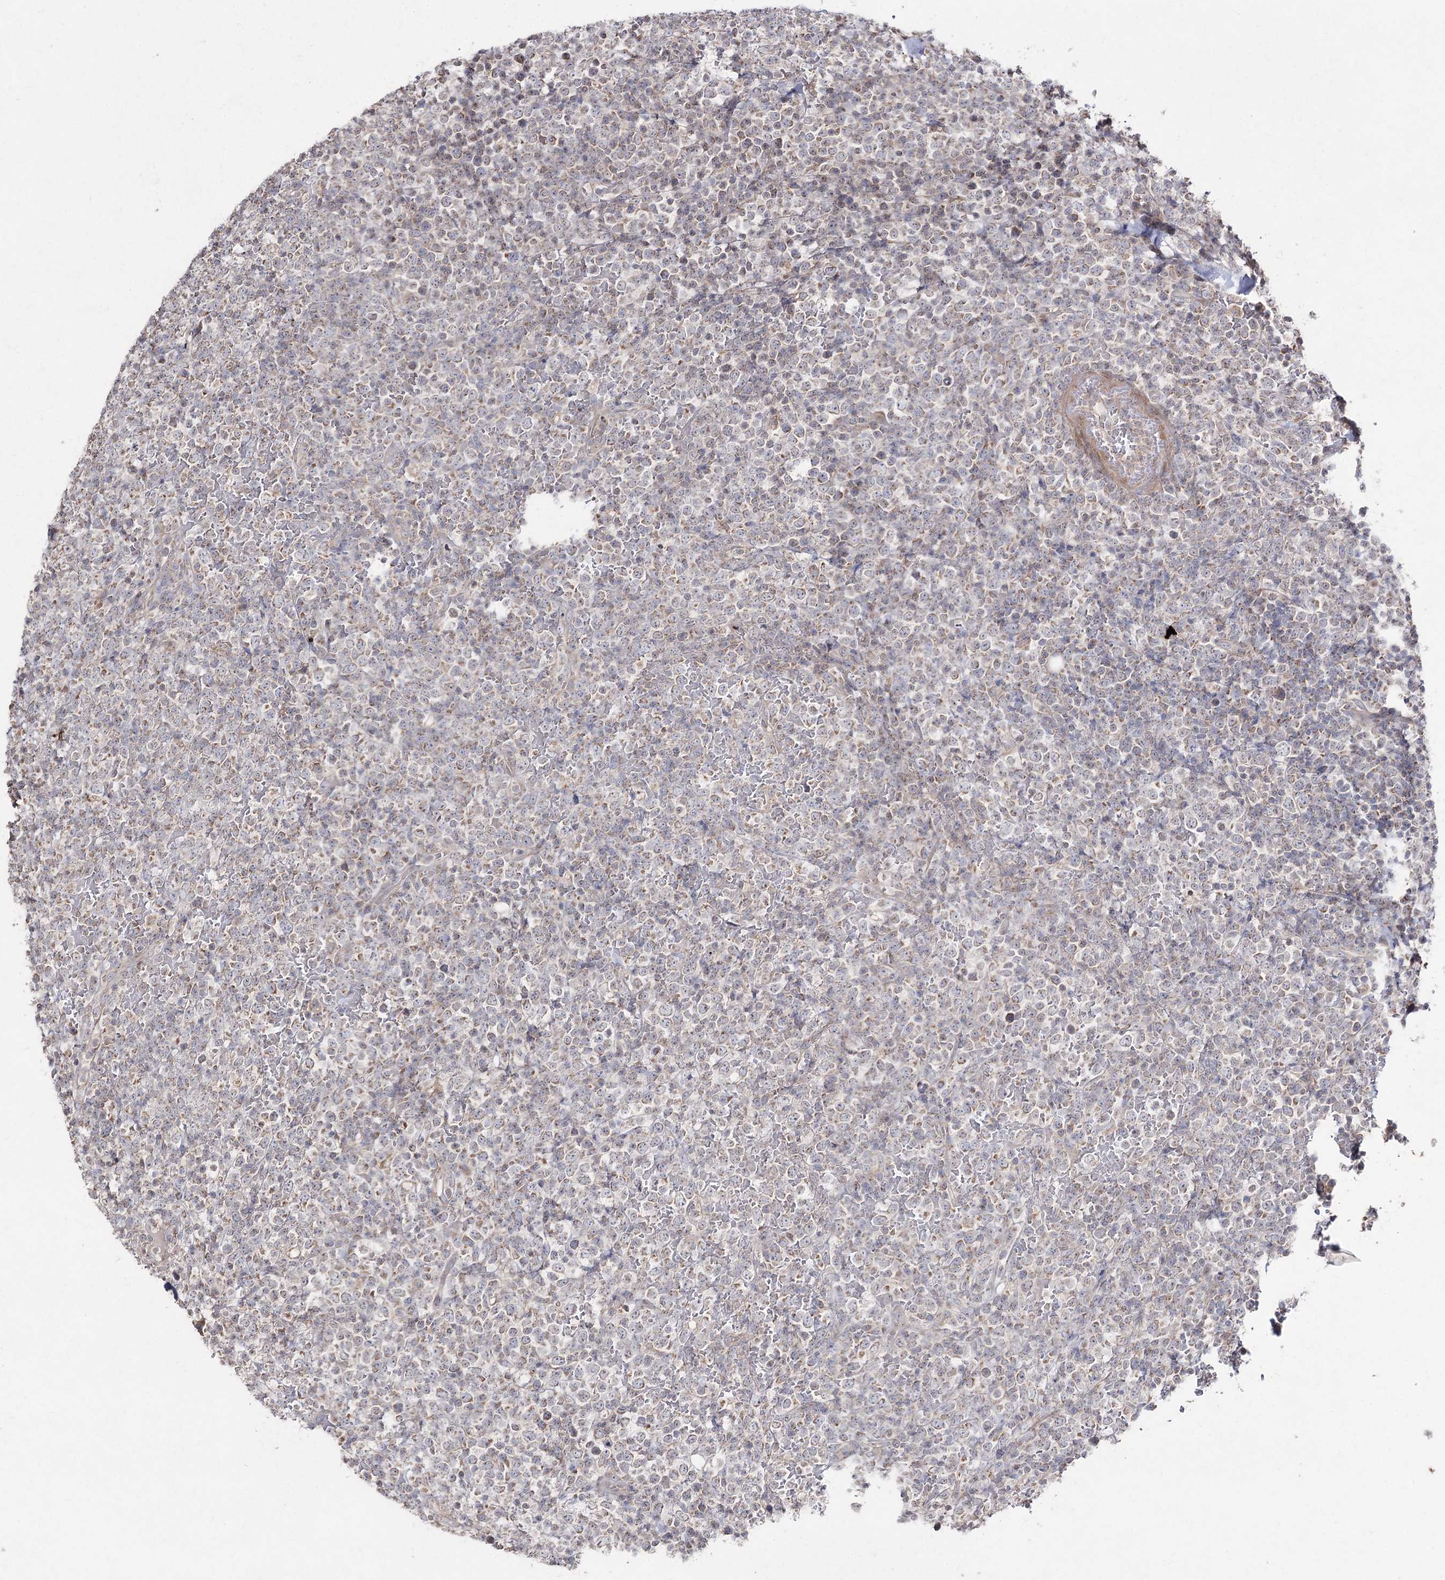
{"staining": {"intensity": "moderate", "quantity": "25%-75%", "location": "cytoplasmic/membranous"}, "tissue": "lymphoma", "cell_type": "Tumor cells", "image_type": "cancer", "snomed": [{"axis": "morphology", "description": "Malignant lymphoma, non-Hodgkin's type, High grade"}, {"axis": "topography", "description": "Colon"}], "caption": "Malignant lymphoma, non-Hodgkin's type (high-grade) stained with a protein marker demonstrates moderate staining in tumor cells.", "gene": "FANCL", "patient": {"sex": "female", "age": 53}}